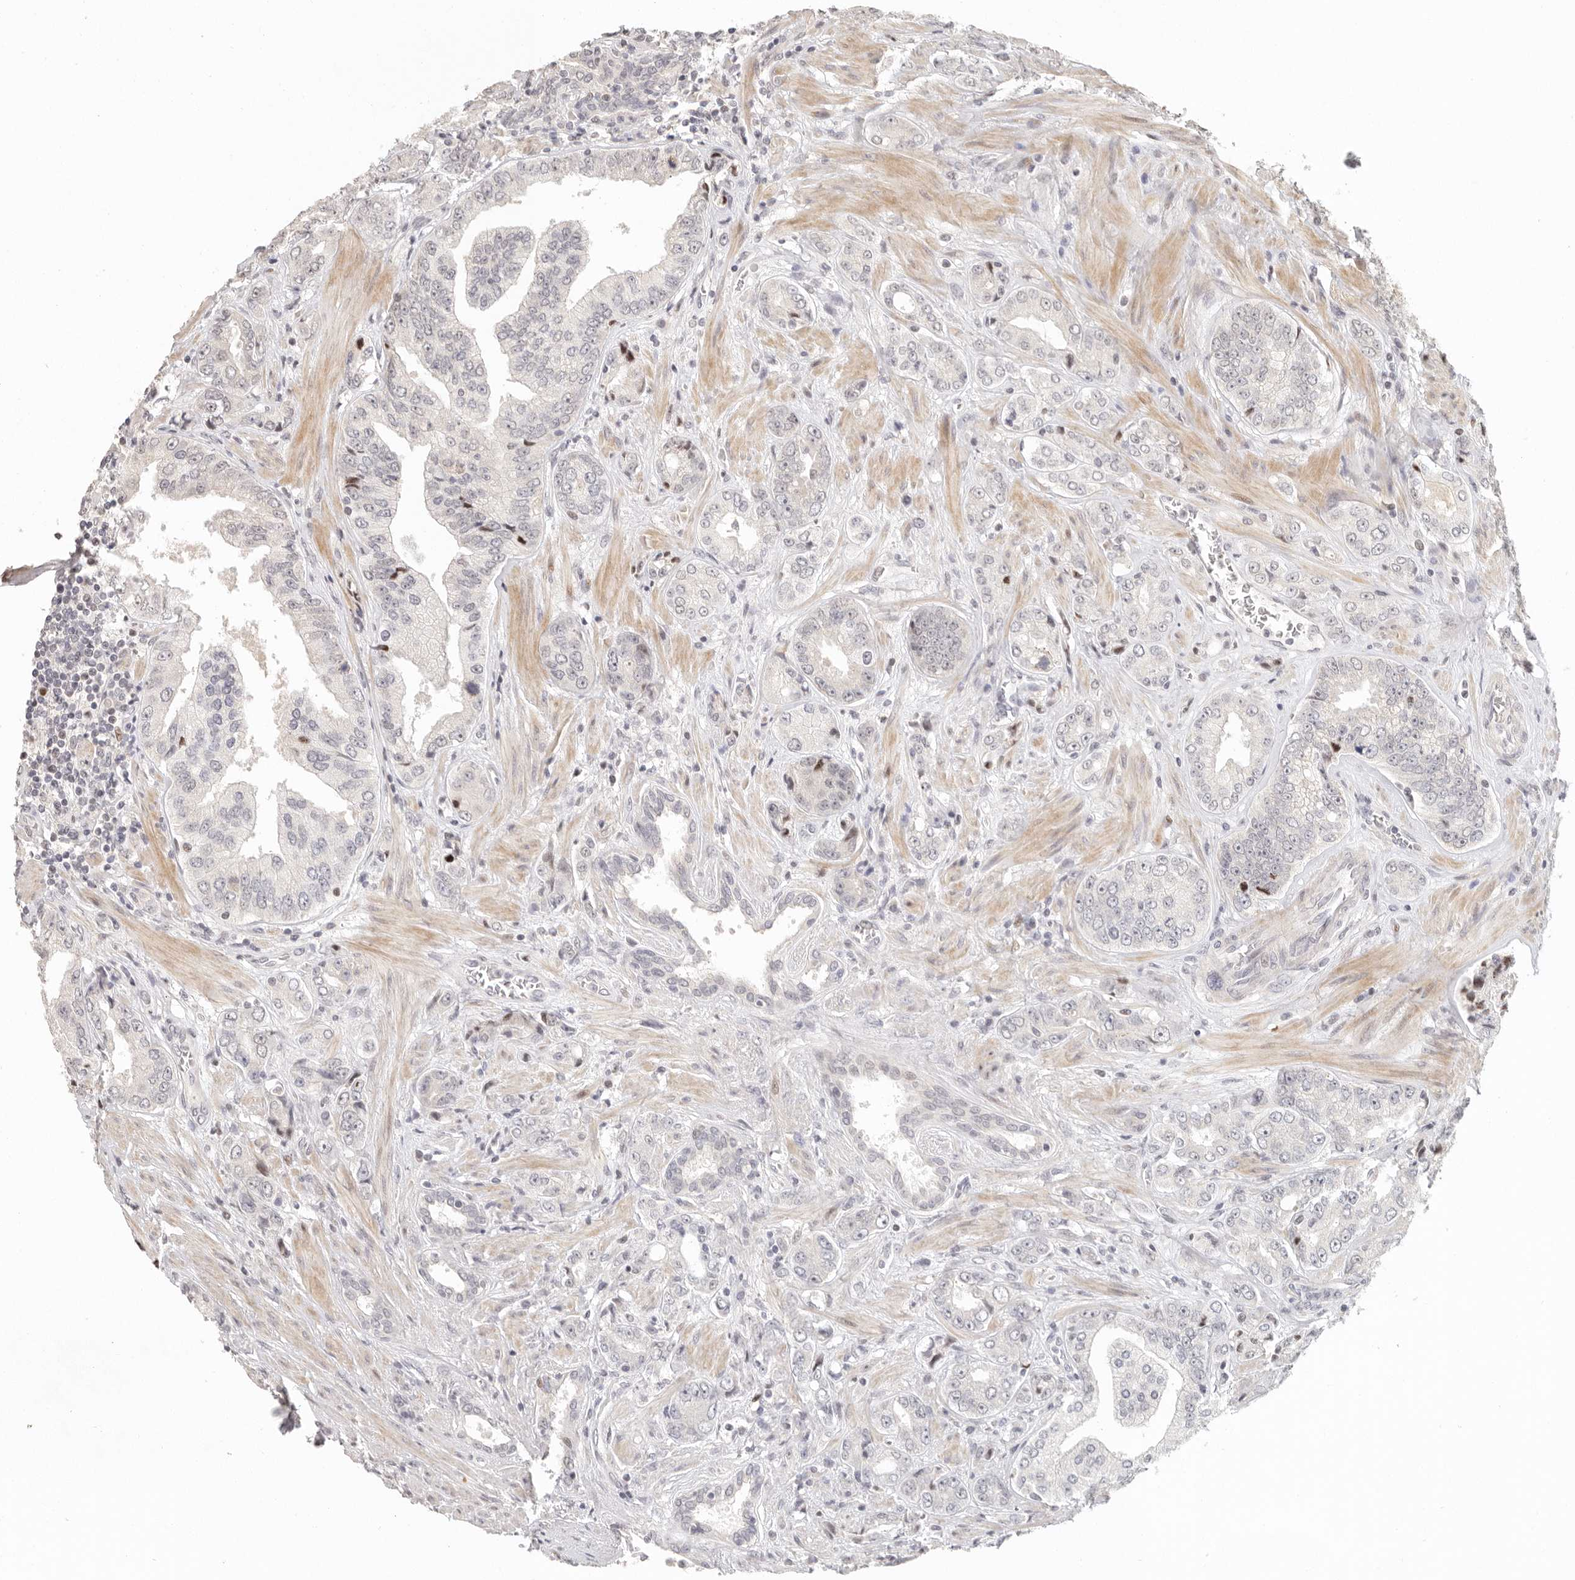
{"staining": {"intensity": "negative", "quantity": "none", "location": "none"}, "tissue": "prostate cancer", "cell_type": "Tumor cells", "image_type": "cancer", "snomed": [{"axis": "morphology", "description": "Adenocarcinoma, High grade"}, {"axis": "topography", "description": "Prostate"}], "caption": "Protein analysis of prostate adenocarcinoma (high-grade) exhibits no significant positivity in tumor cells.", "gene": "GPBP1L1", "patient": {"sex": "male", "age": 61}}